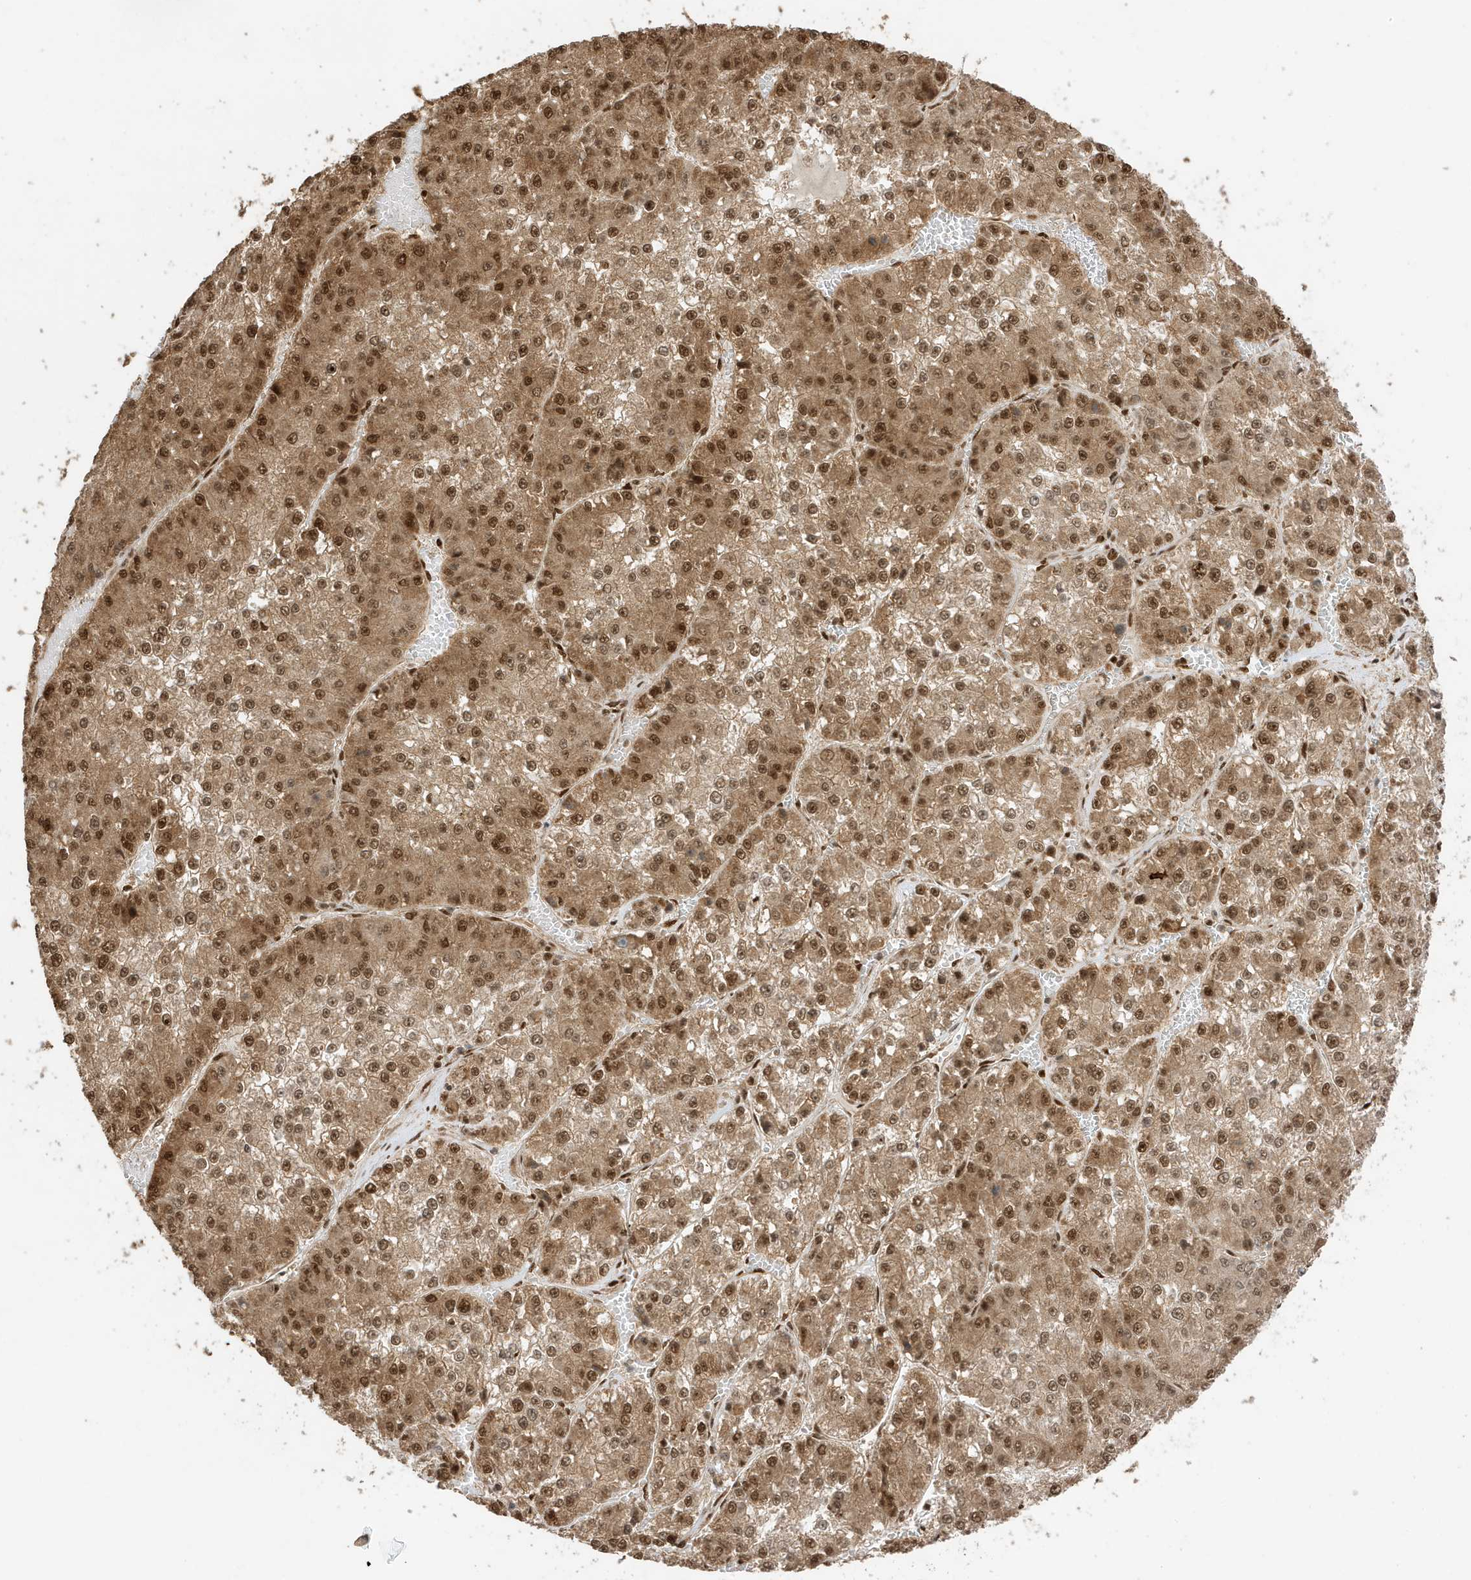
{"staining": {"intensity": "moderate", "quantity": ">75%", "location": "cytoplasmic/membranous,nuclear"}, "tissue": "liver cancer", "cell_type": "Tumor cells", "image_type": "cancer", "snomed": [{"axis": "morphology", "description": "Carcinoma, Hepatocellular, NOS"}, {"axis": "topography", "description": "Liver"}], "caption": "This histopathology image displays liver cancer (hepatocellular carcinoma) stained with immunohistochemistry to label a protein in brown. The cytoplasmic/membranous and nuclear of tumor cells show moderate positivity for the protein. Nuclei are counter-stained blue.", "gene": "ZBTB41", "patient": {"sex": "female", "age": 73}}